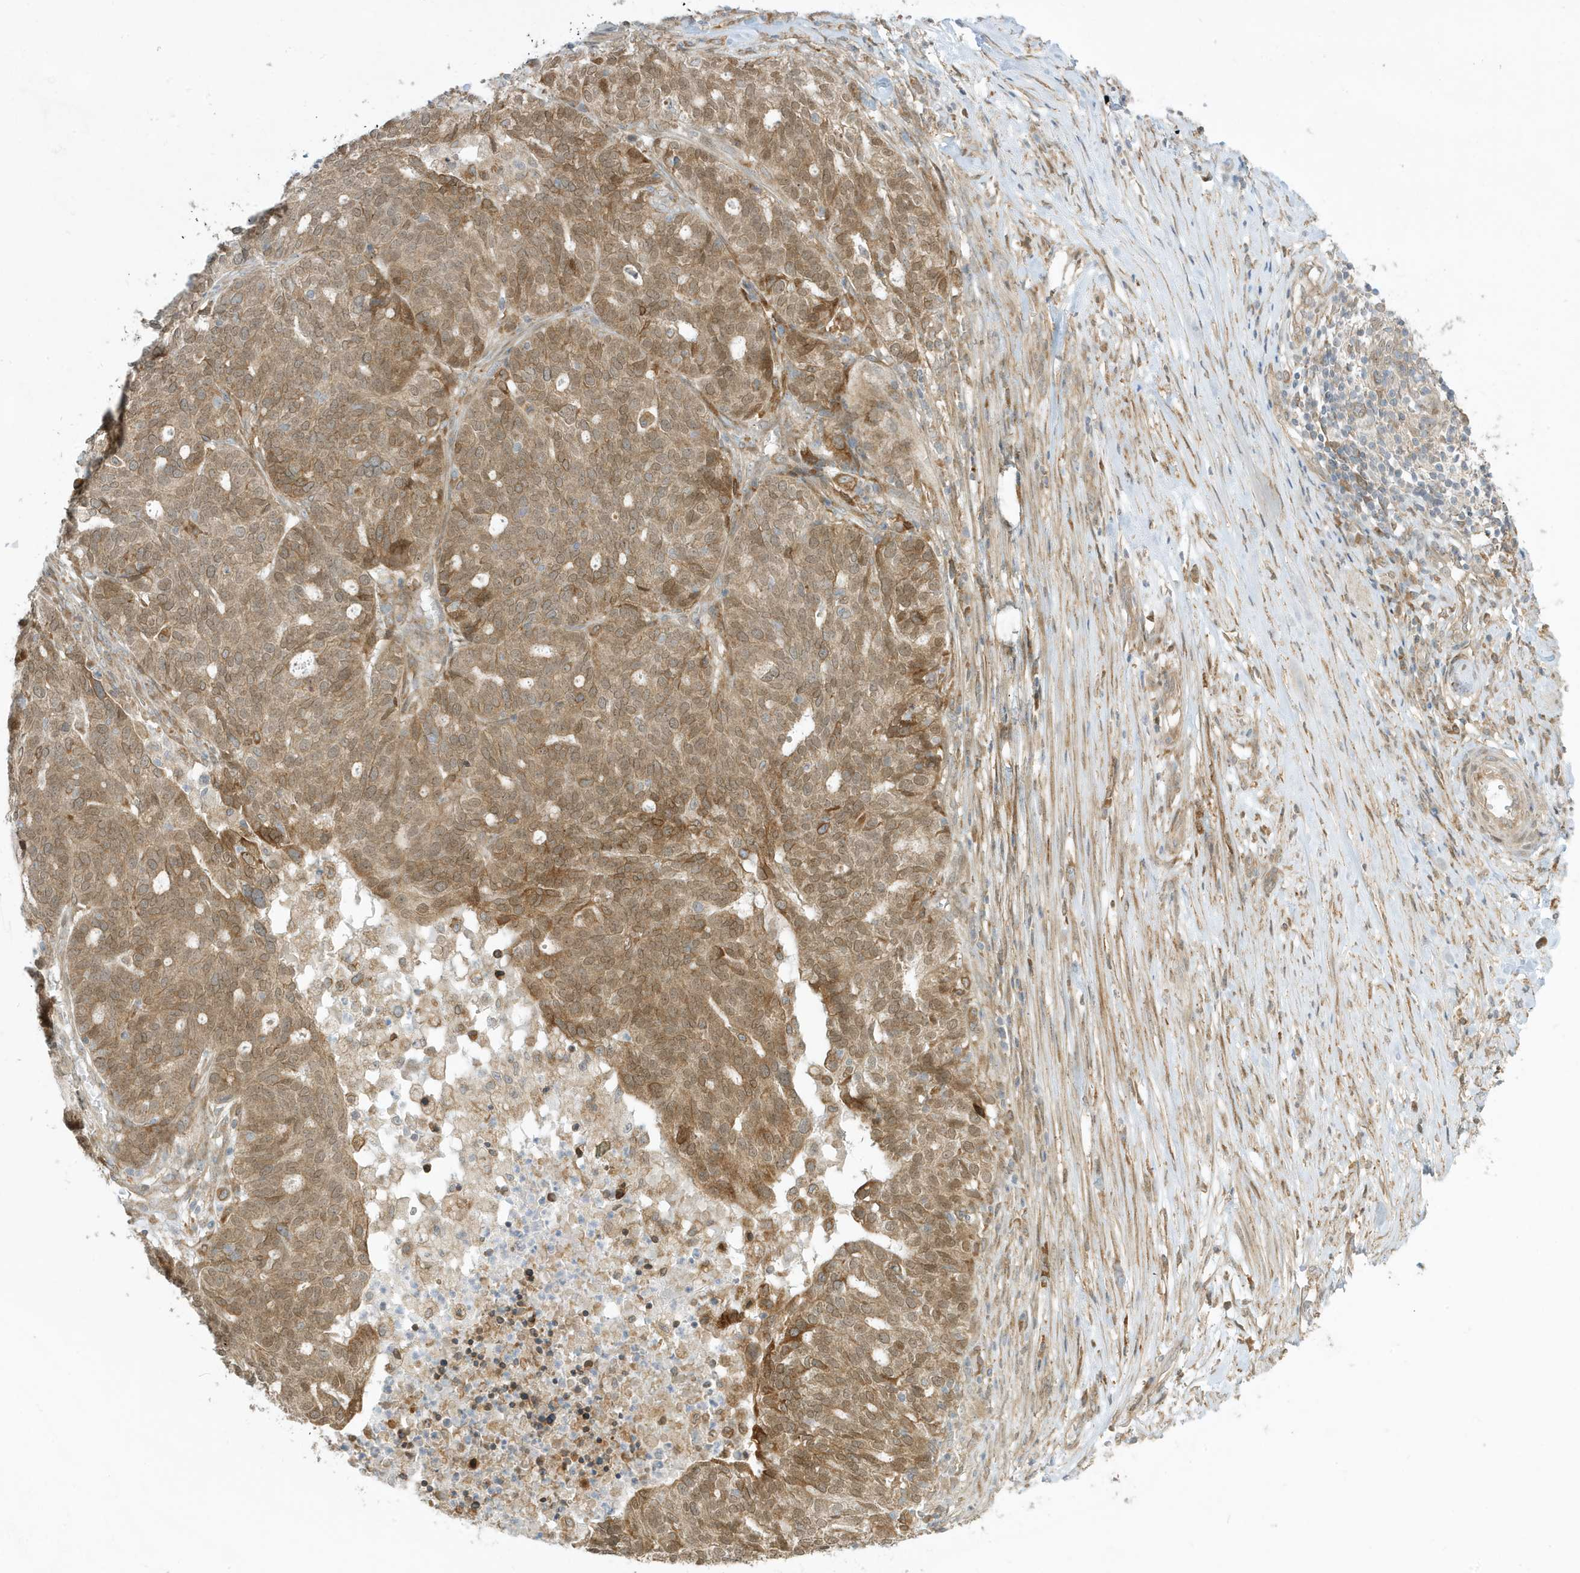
{"staining": {"intensity": "moderate", "quantity": ">75%", "location": "cytoplasmic/membranous,nuclear"}, "tissue": "ovarian cancer", "cell_type": "Tumor cells", "image_type": "cancer", "snomed": [{"axis": "morphology", "description": "Cystadenocarcinoma, serous, NOS"}, {"axis": "topography", "description": "Ovary"}], "caption": "Immunohistochemical staining of ovarian serous cystadenocarcinoma reveals medium levels of moderate cytoplasmic/membranous and nuclear expression in about >75% of tumor cells.", "gene": "SCARF2", "patient": {"sex": "female", "age": 59}}